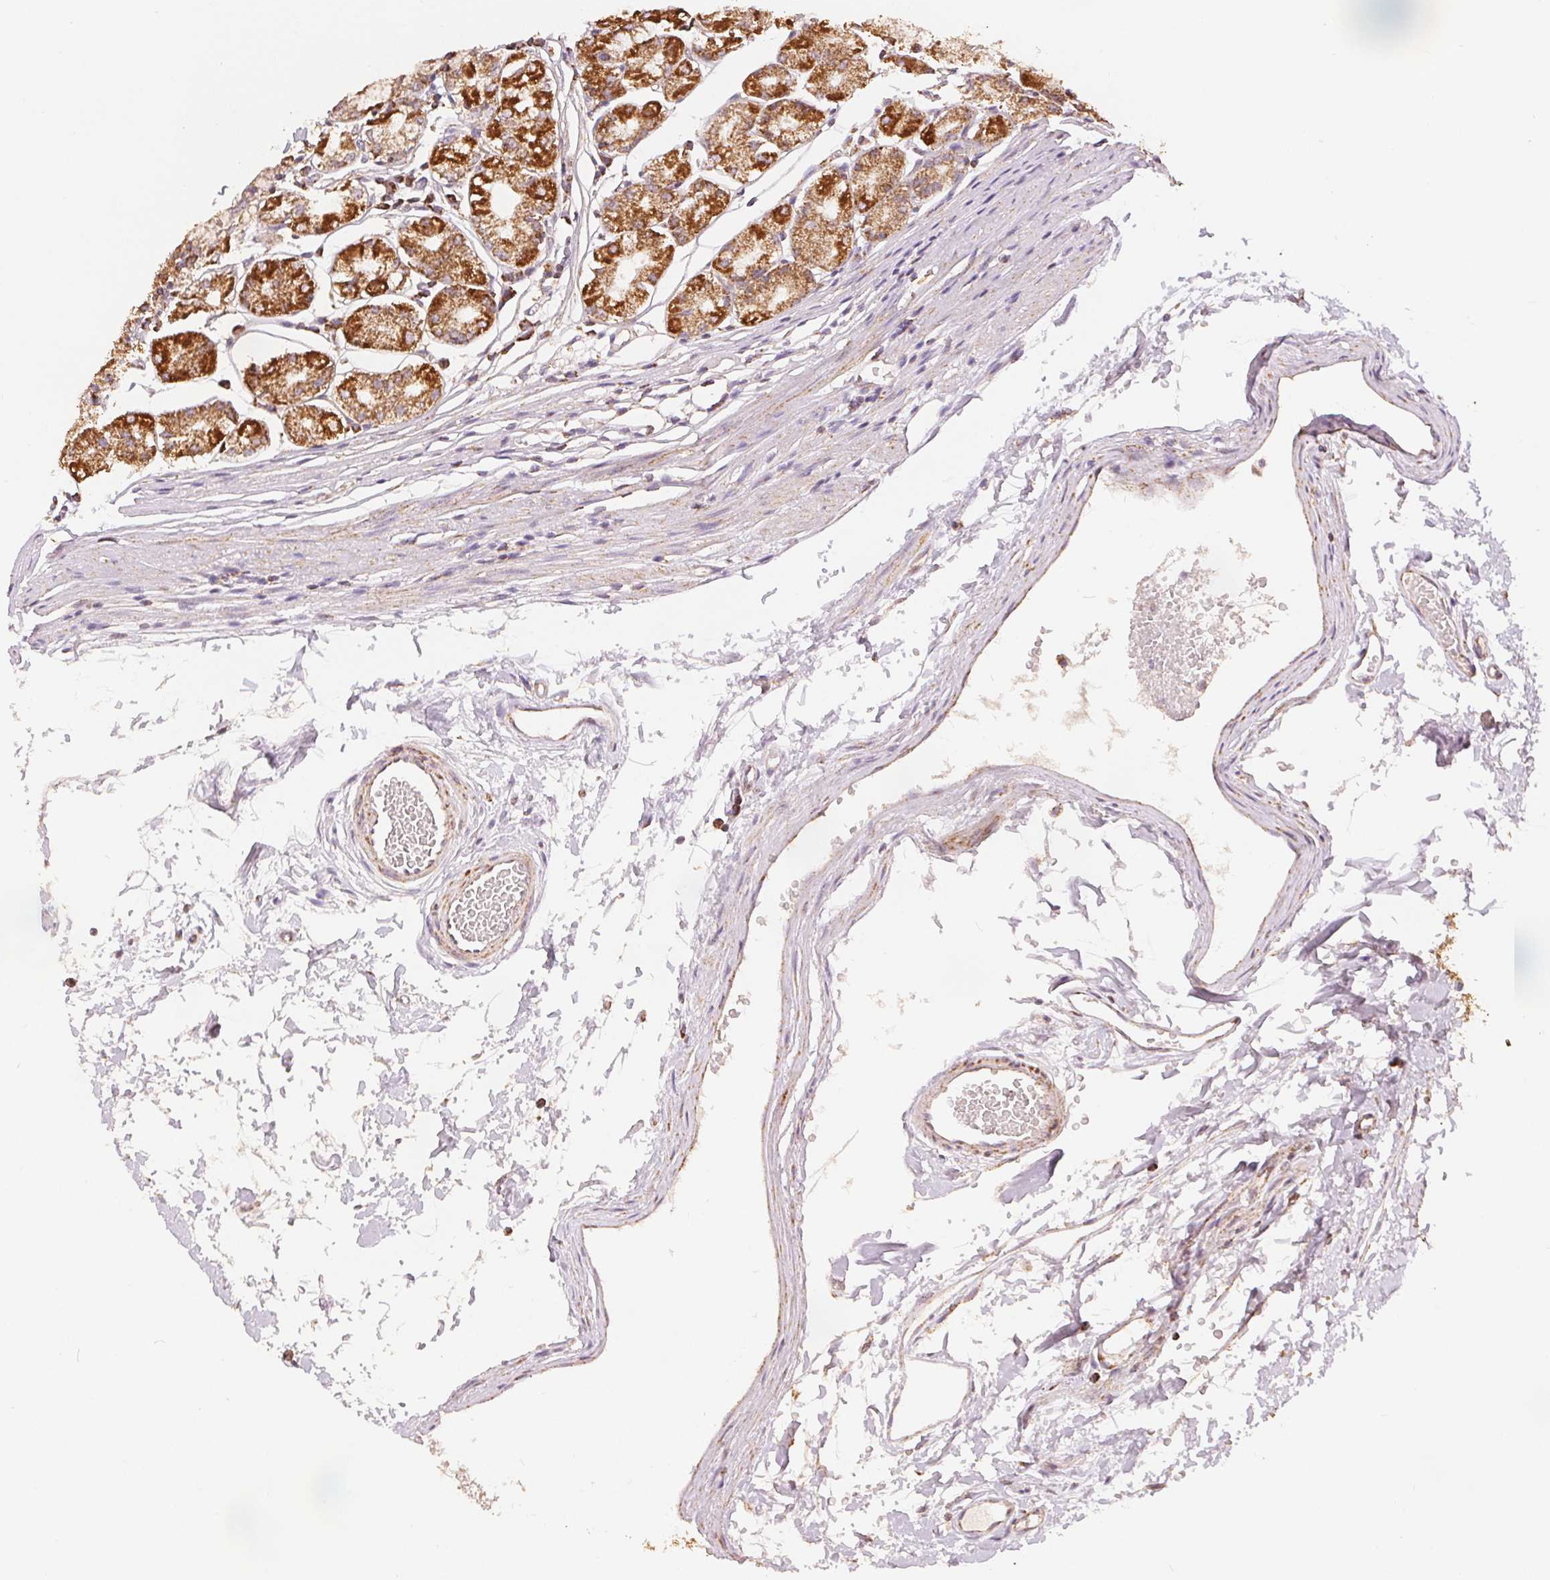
{"staining": {"intensity": "moderate", "quantity": ">75%", "location": "cytoplasmic/membranous"}, "tissue": "stomach", "cell_type": "Glandular cells", "image_type": "normal", "snomed": [{"axis": "morphology", "description": "Normal tissue, NOS"}, {"axis": "topography", "description": "Stomach"}], "caption": "The immunohistochemical stain labels moderate cytoplasmic/membranous expression in glandular cells of unremarkable stomach.", "gene": "SDHB", "patient": {"sex": "male", "age": 55}}